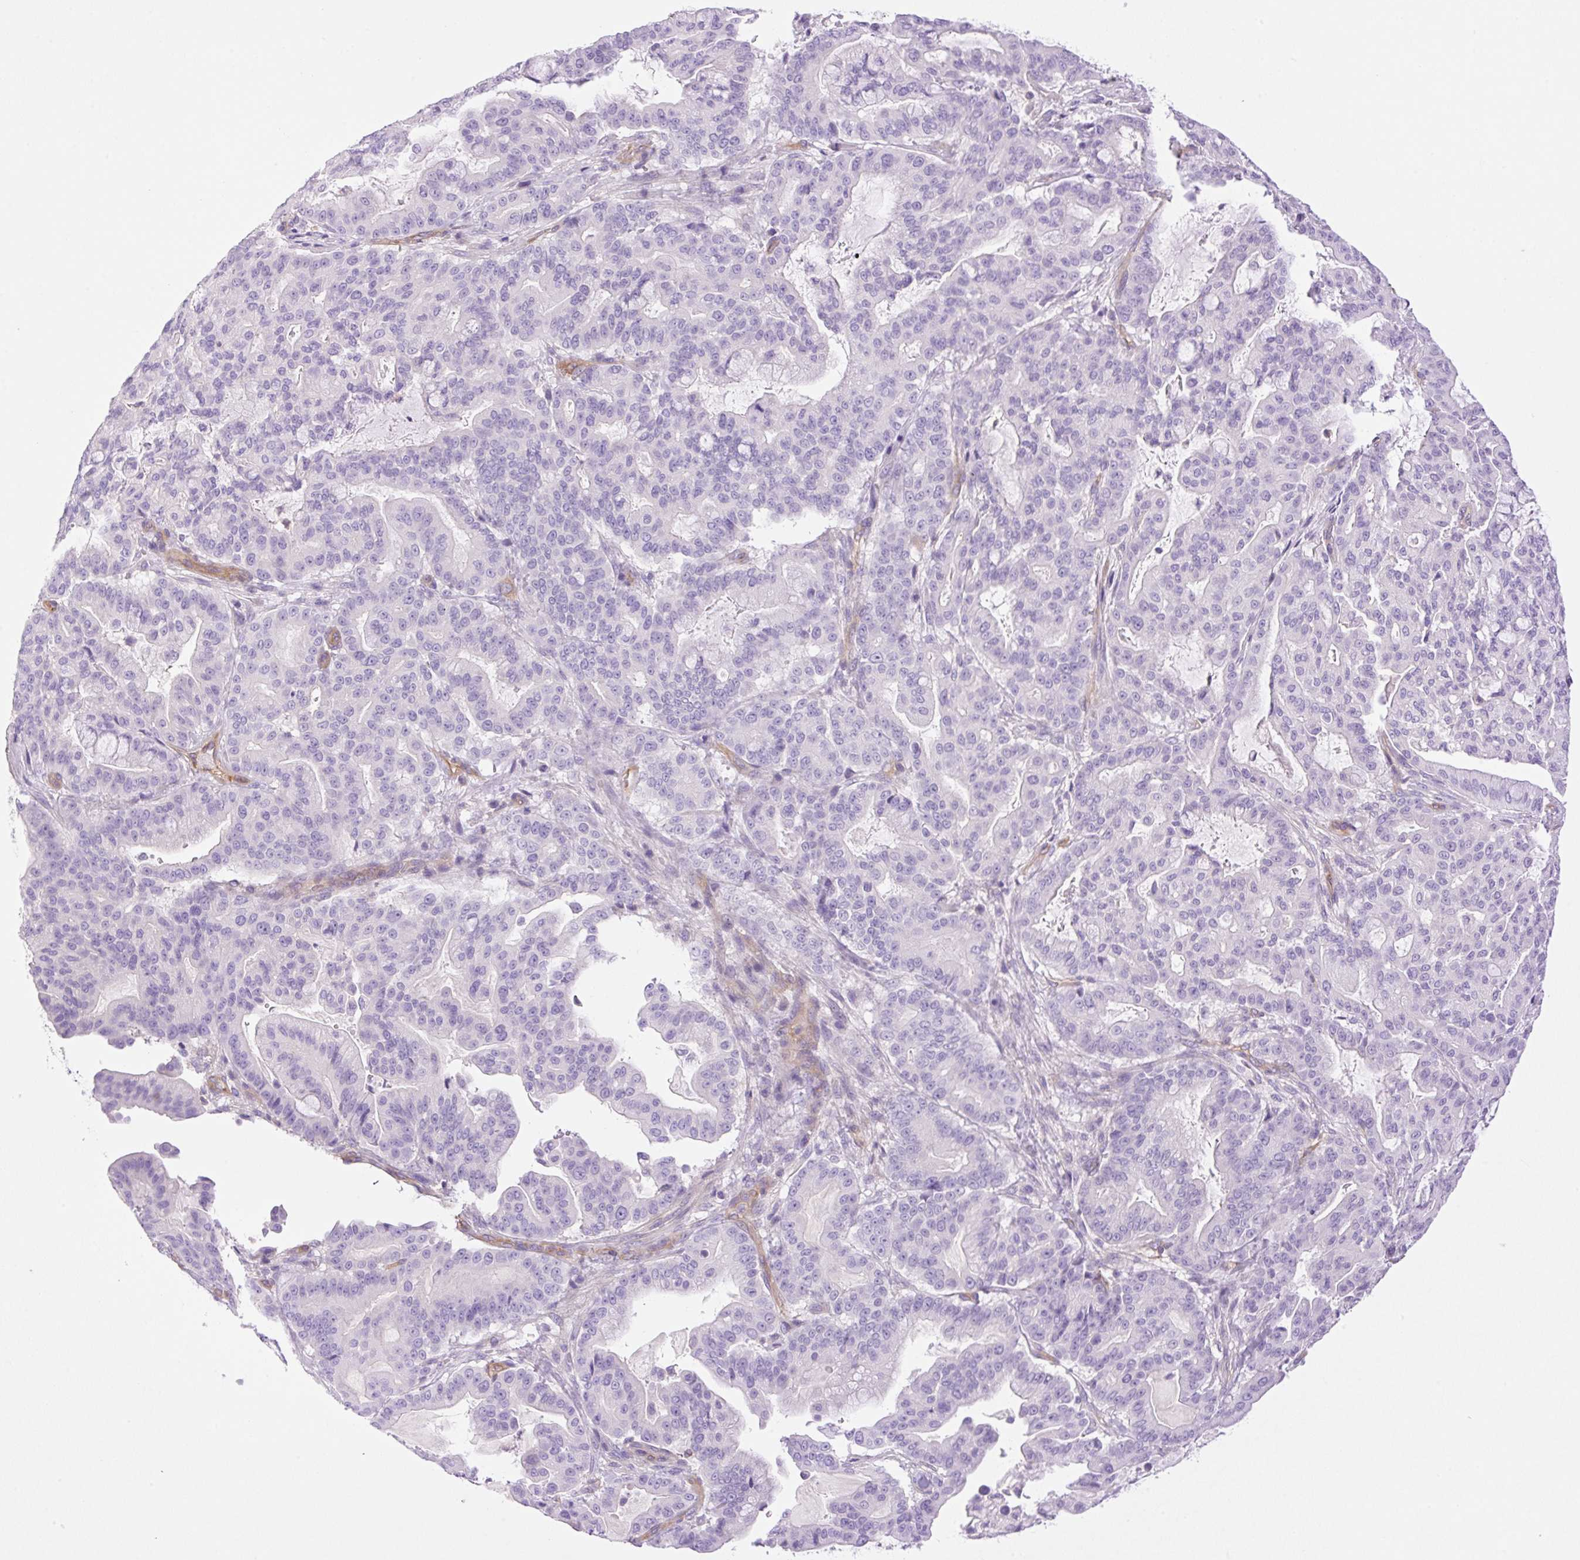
{"staining": {"intensity": "negative", "quantity": "none", "location": "none"}, "tissue": "pancreatic cancer", "cell_type": "Tumor cells", "image_type": "cancer", "snomed": [{"axis": "morphology", "description": "Adenocarcinoma, NOS"}, {"axis": "topography", "description": "Pancreas"}], "caption": "There is no significant staining in tumor cells of pancreatic adenocarcinoma.", "gene": "EHD3", "patient": {"sex": "male", "age": 63}}